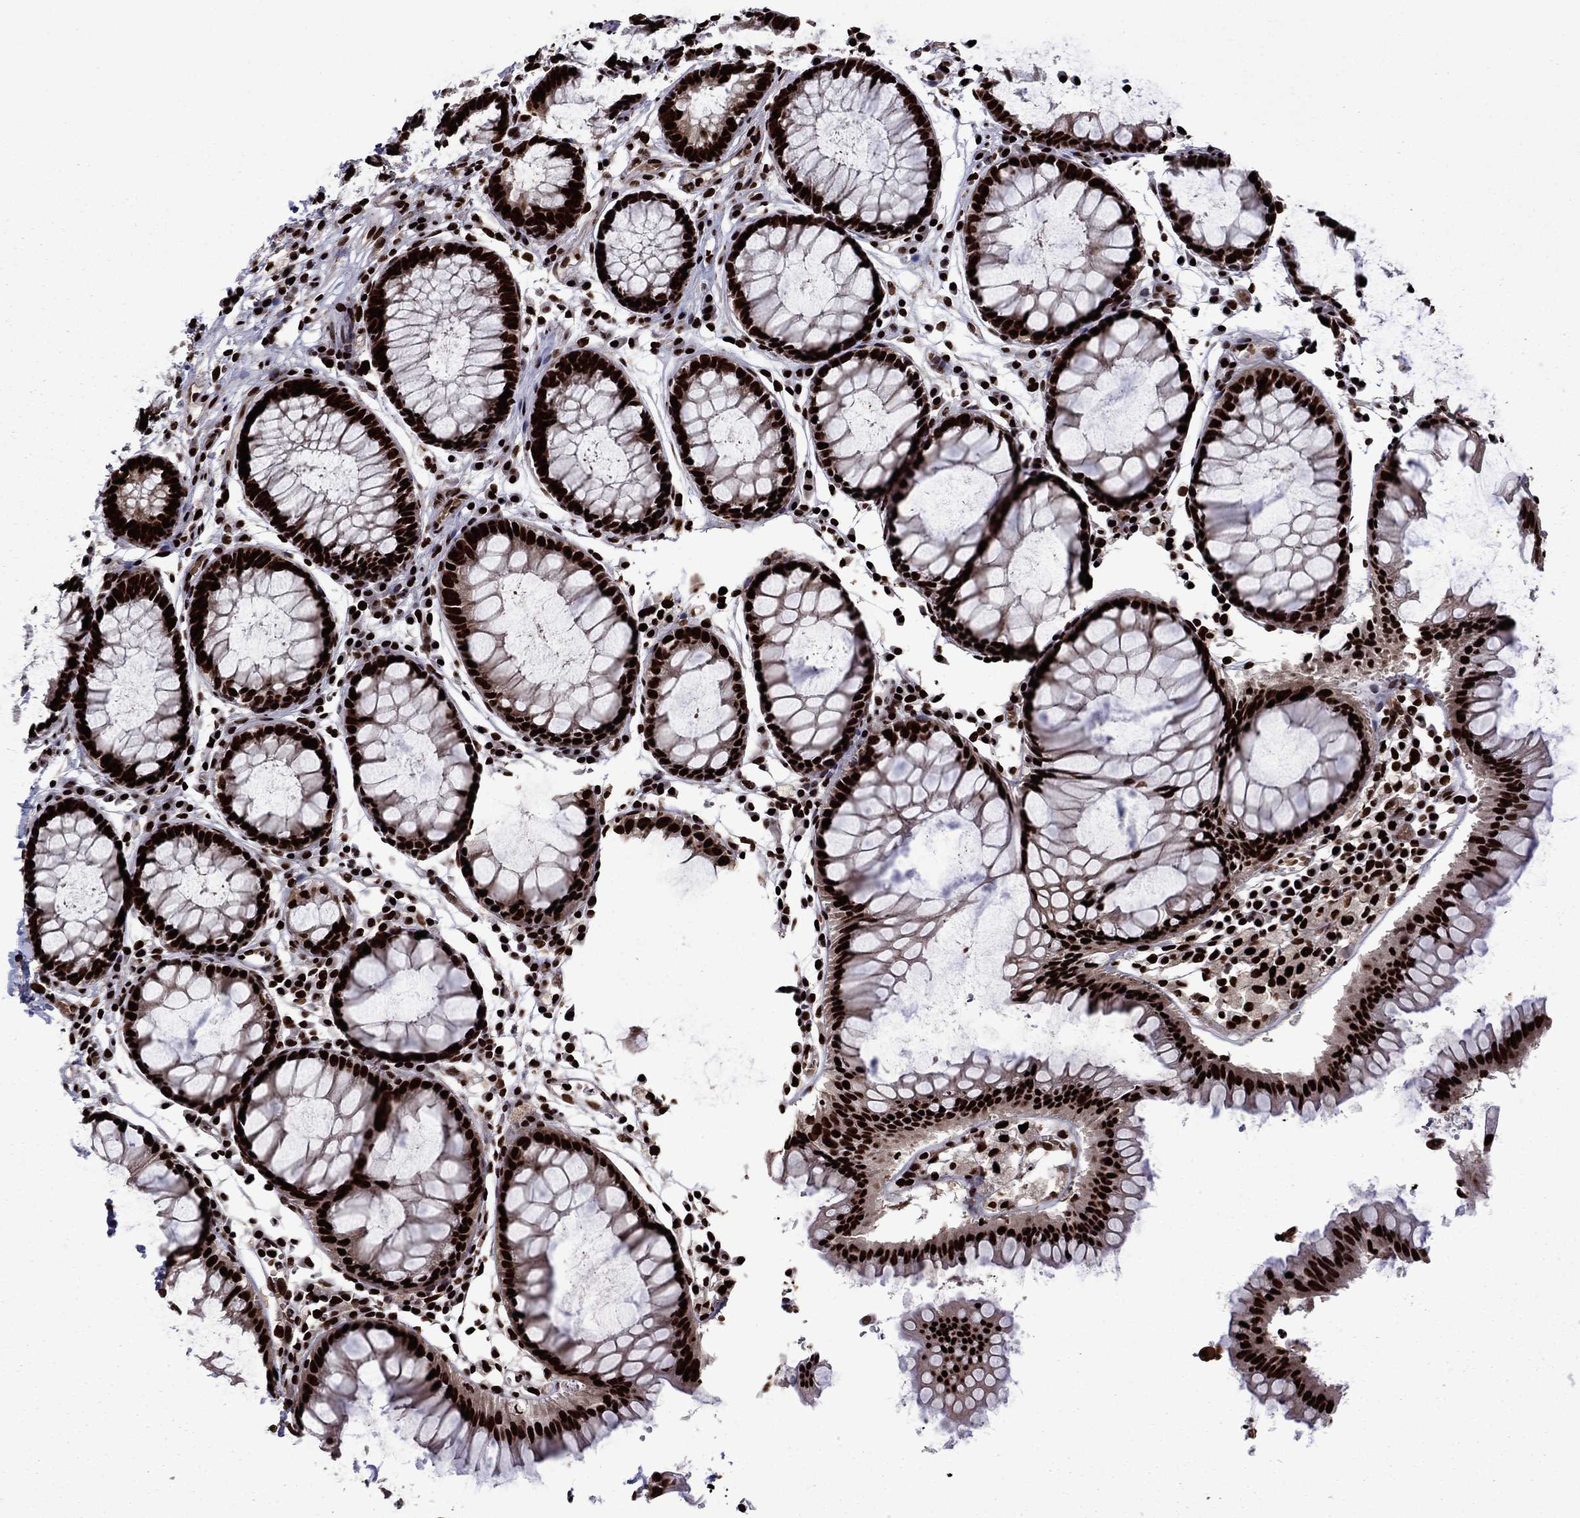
{"staining": {"intensity": "strong", "quantity": ">75%", "location": "nuclear"}, "tissue": "rectum", "cell_type": "Glandular cells", "image_type": "normal", "snomed": [{"axis": "morphology", "description": "Normal tissue, NOS"}, {"axis": "topography", "description": "Rectum"}], "caption": "Immunohistochemistry photomicrograph of benign human rectum stained for a protein (brown), which reveals high levels of strong nuclear staining in about >75% of glandular cells.", "gene": "LIMK1", "patient": {"sex": "female", "age": 68}}